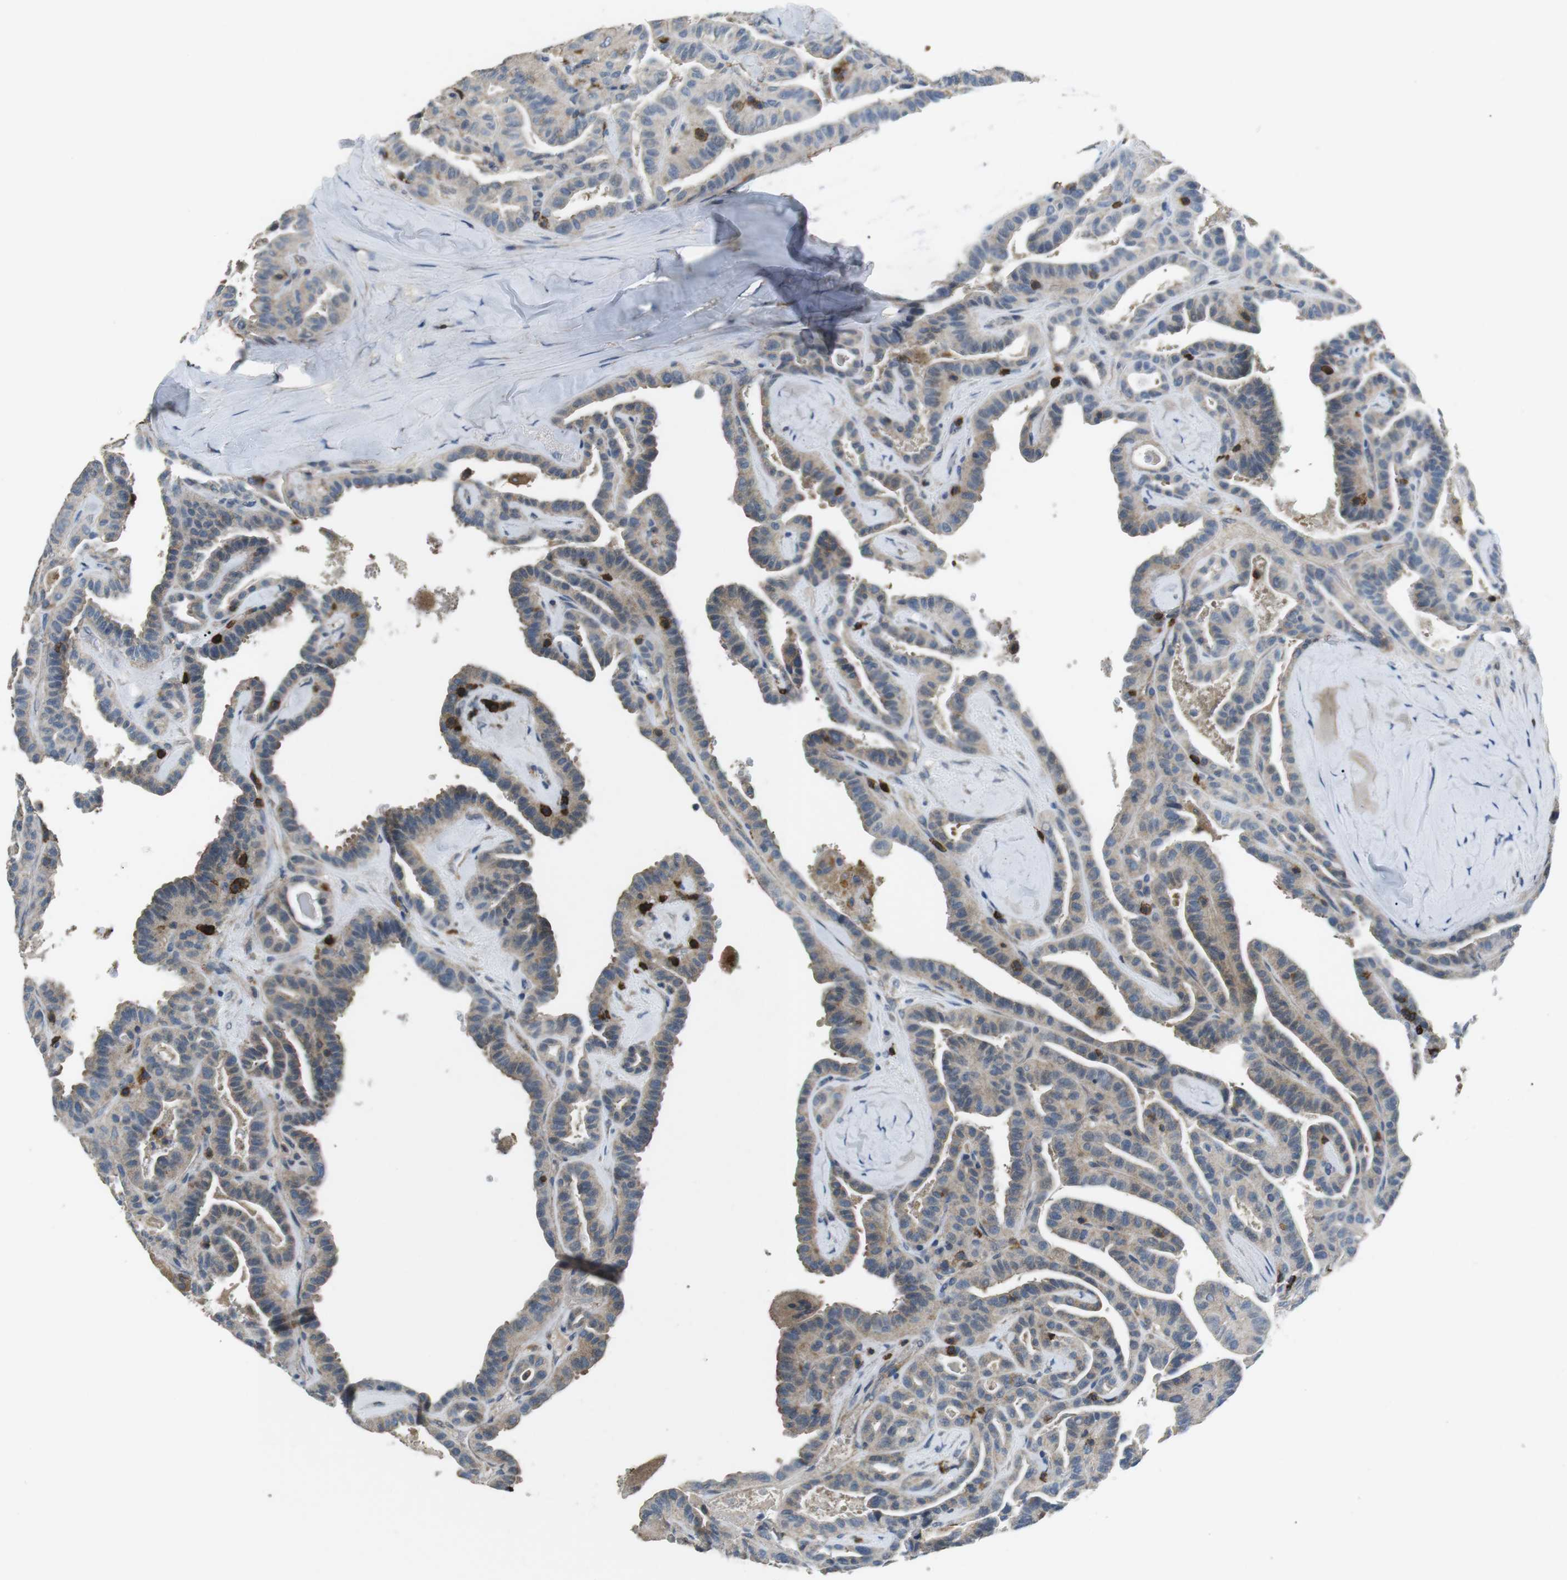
{"staining": {"intensity": "weak", "quantity": ">75%", "location": "cytoplasmic/membranous"}, "tissue": "thyroid cancer", "cell_type": "Tumor cells", "image_type": "cancer", "snomed": [{"axis": "morphology", "description": "Papillary adenocarcinoma, NOS"}, {"axis": "topography", "description": "Thyroid gland"}], "caption": "An image showing weak cytoplasmic/membranous expression in about >75% of tumor cells in thyroid papillary adenocarcinoma, as visualized by brown immunohistochemical staining.", "gene": "CD6", "patient": {"sex": "male", "age": 77}}